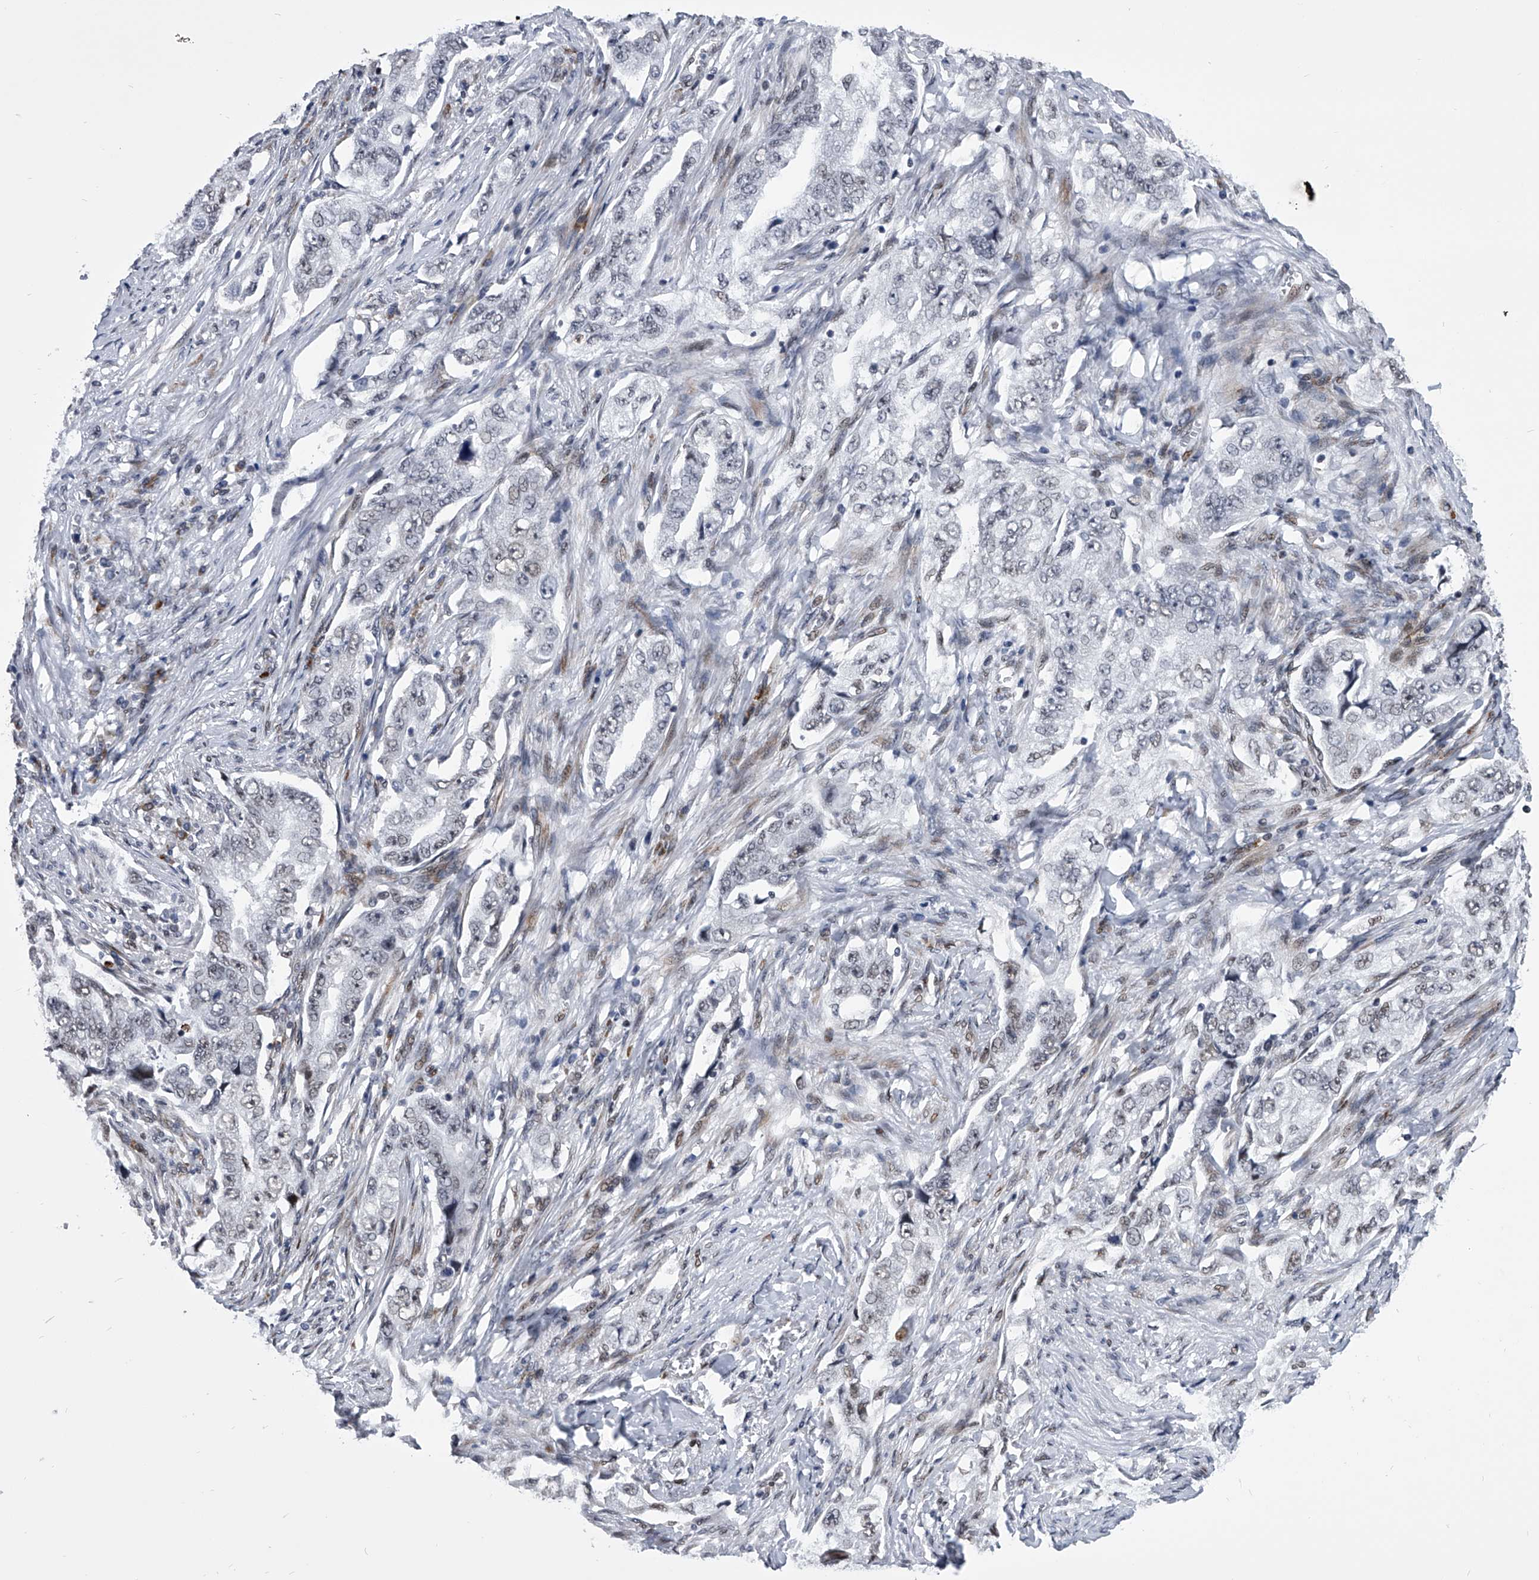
{"staining": {"intensity": "negative", "quantity": "none", "location": "none"}, "tissue": "lung cancer", "cell_type": "Tumor cells", "image_type": "cancer", "snomed": [{"axis": "morphology", "description": "Adenocarcinoma, NOS"}, {"axis": "topography", "description": "Lung"}], "caption": "Lung adenocarcinoma was stained to show a protein in brown. There is no significant positivity in tumor cells. Nuclei are stained in blue.", "gene": "CMTR1", "patient": {"sex": "female", "age": 51}}